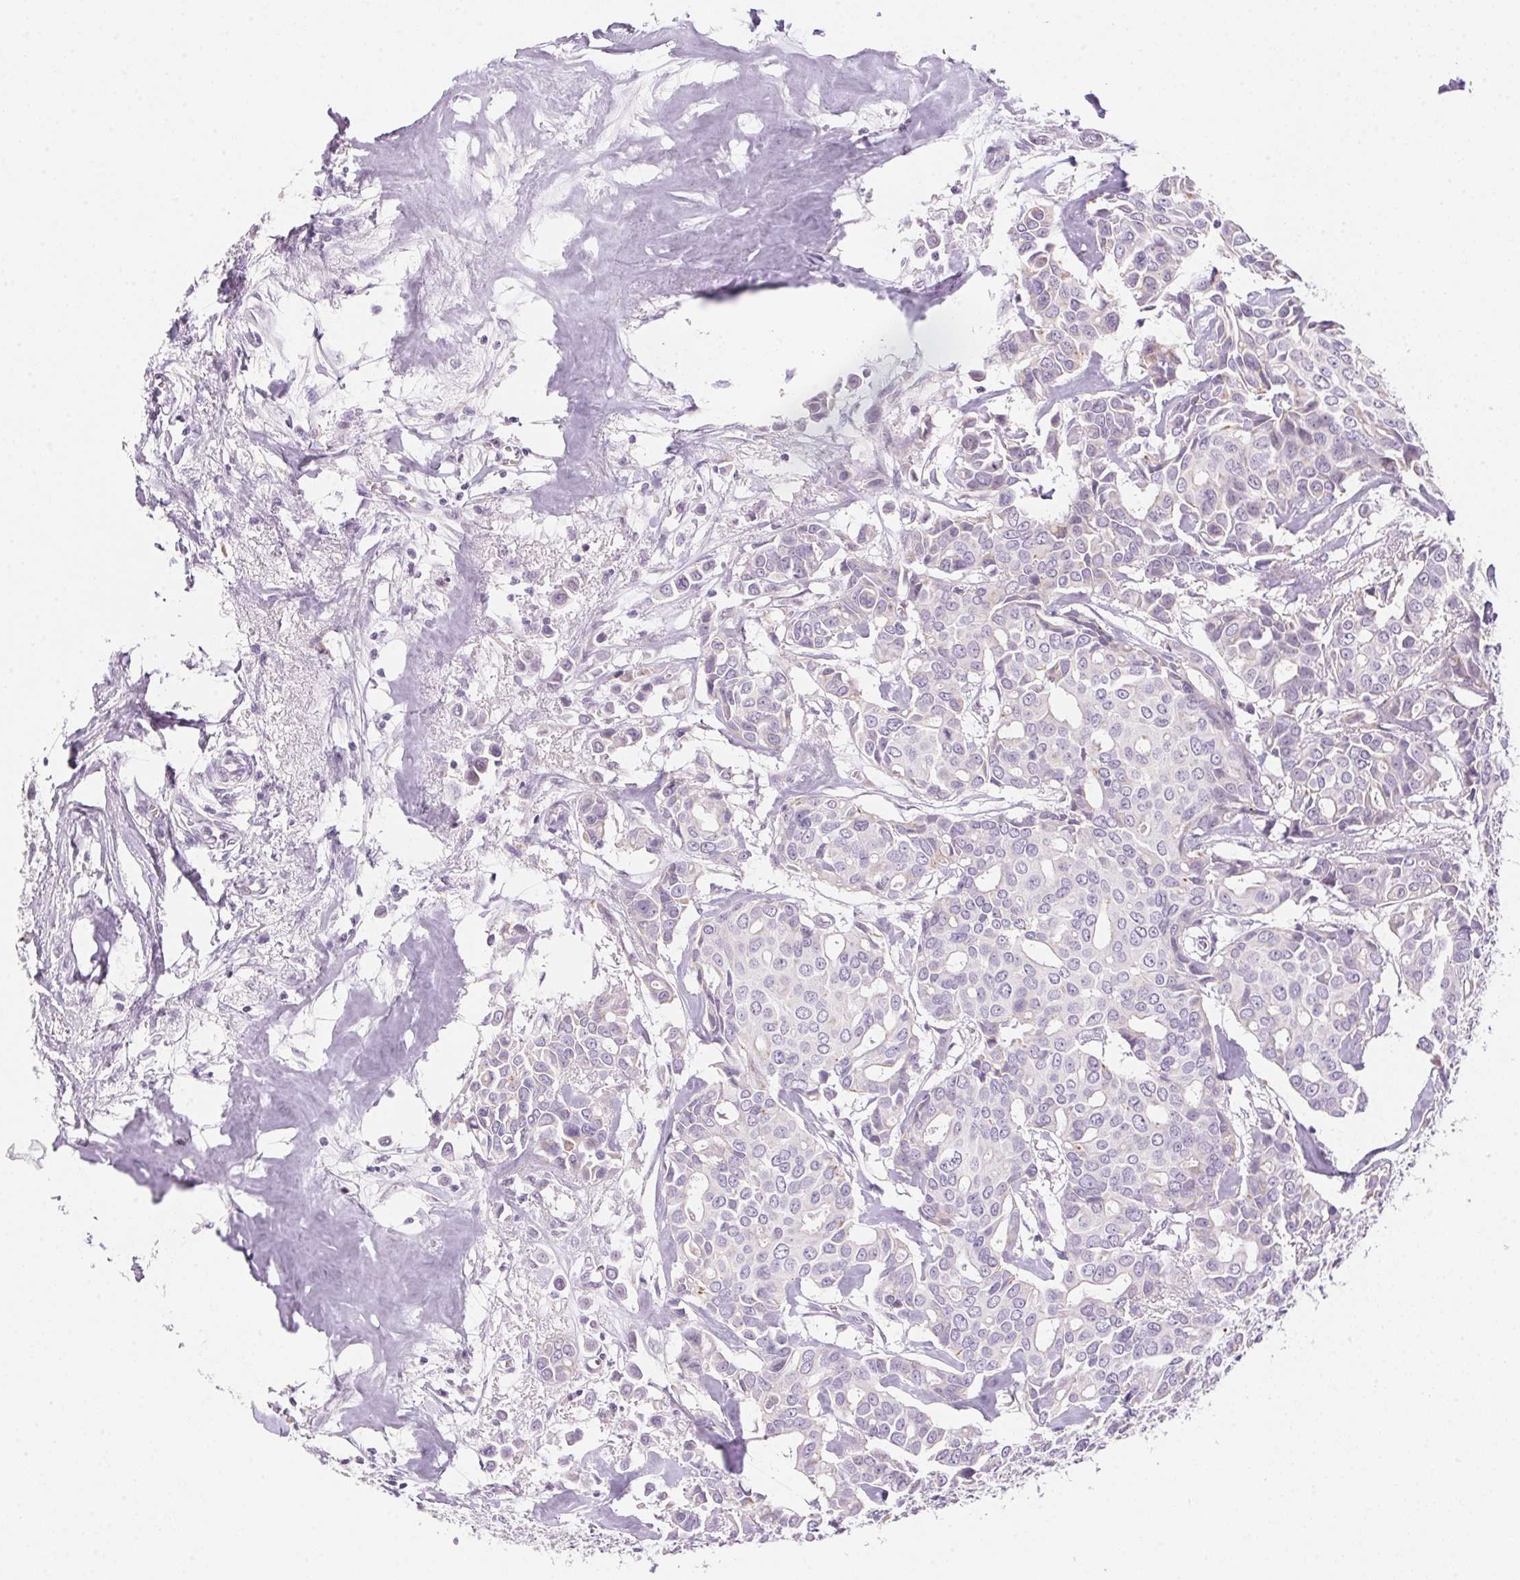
{"staining": {"intensity": "negative", "quantity": "none", "location": "none"}, "tissue": "breast cancer", "cell_type": "Tumor cells", "image_type": "cancer", "snomed": [{"axis": "morphology", "description": "Duct carcinoma"}, {"axis": "topography", "description": "Breast"}], "caption": "Protein analysis of breast cancer (intraductal carcinoma) demonstrates no significant expression in tumor cells.", "gene": "TEKT1", "patient": {"sex": "female", "age": 54}}